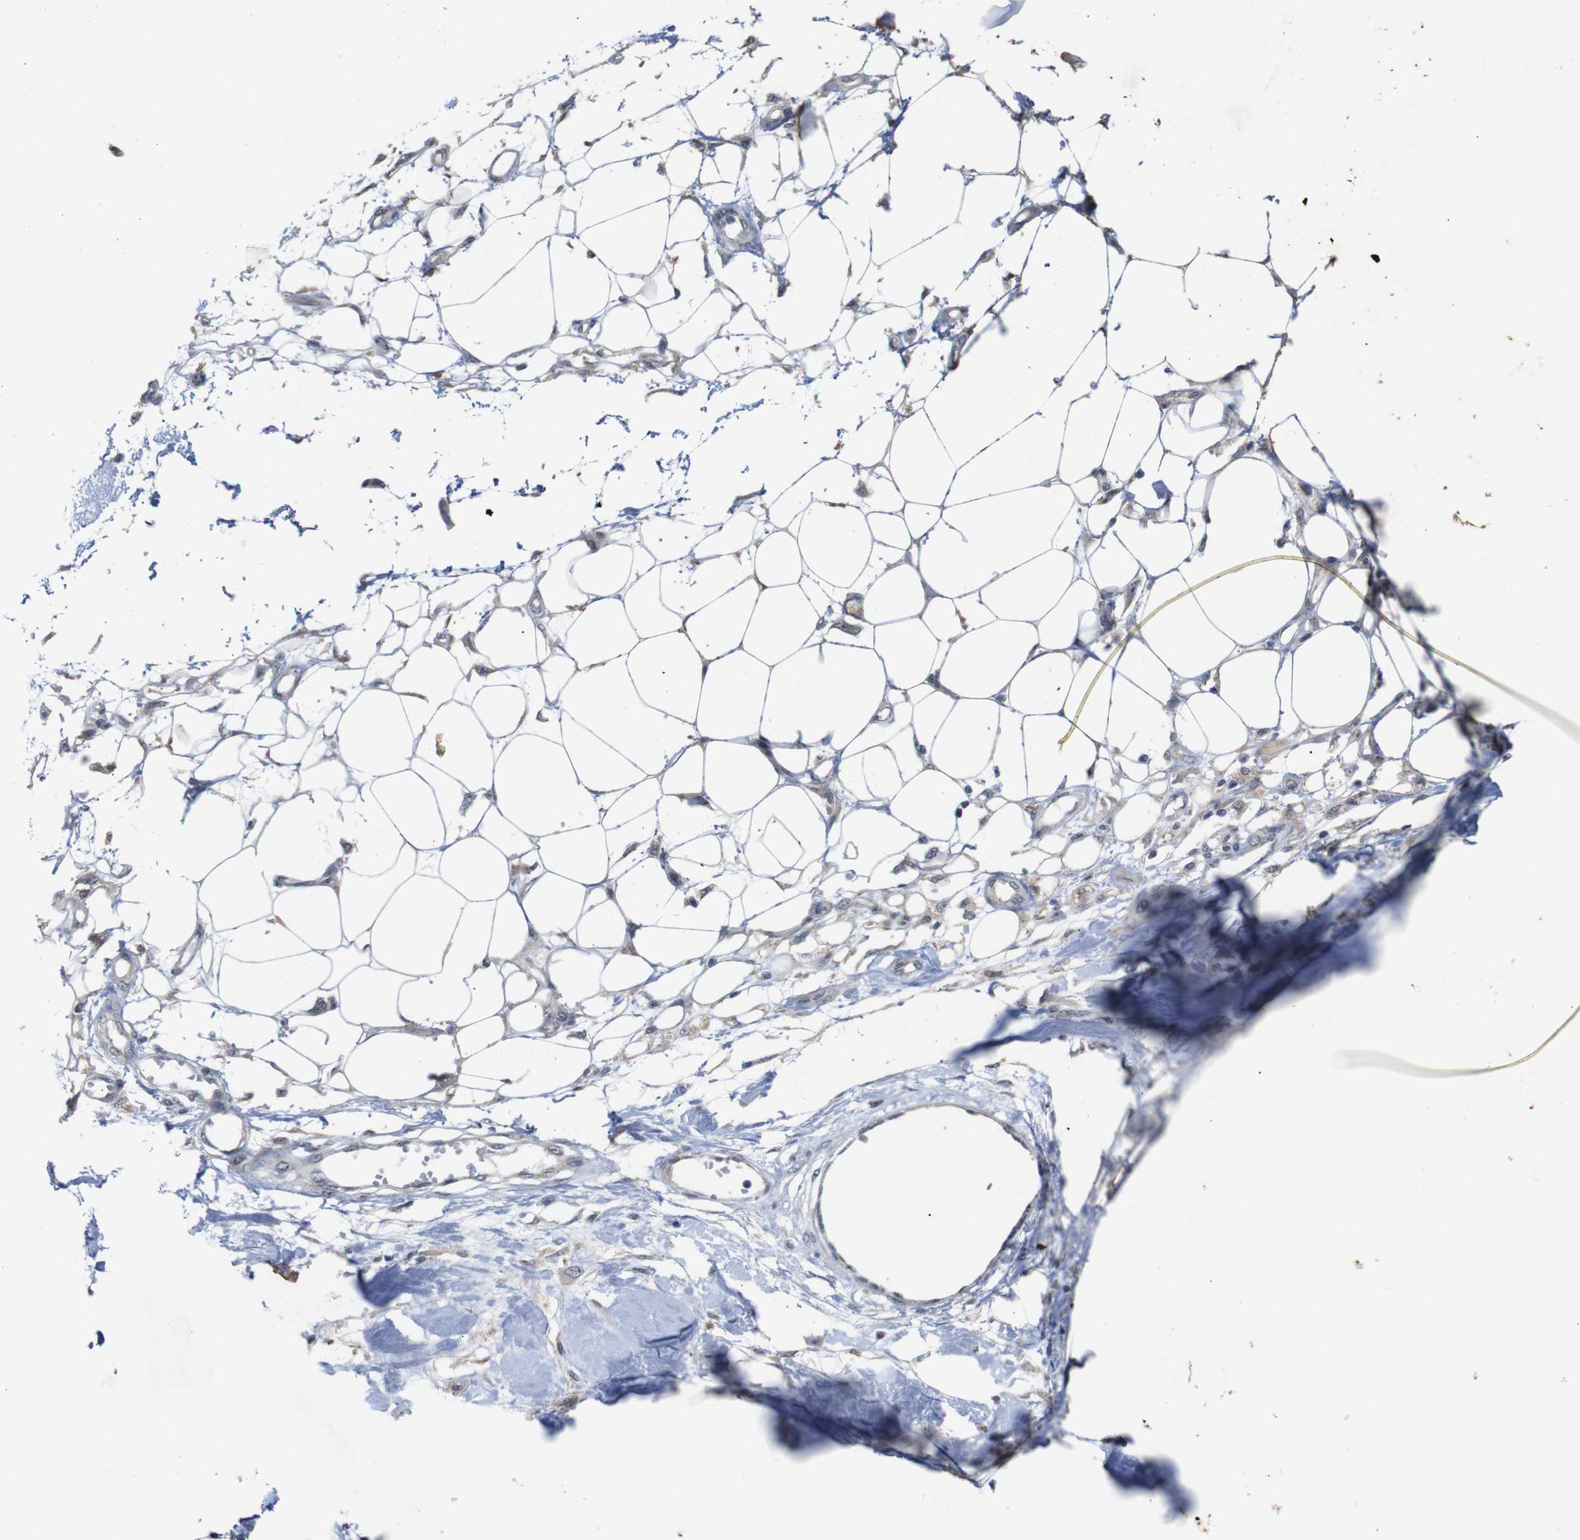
{"staining": {"intensity": "negative", "quantity": "none", "location": "none"}, "tissue": "adipose tissue", "cell_type": "Adipocytes", "image_type": "normal", "snomed": [{"axis": "morphology", "description": "Normal tissue, NOS"}, {"axis": "morphology", "description": "Squamous cell carcinoma, NOS"}, {"axis": "topography", "description": "Skin"}, {"axis": "topography", "description": "Peripheral nerve tissue"}], "caption": "Immunohistochemical staining of benign human adipose tissue reveals no significant expression in adipocytes. The staining is performed using DAB (3,3'-diaminobenzidine) brown chromogen with nuclei counter-stained in using hematoxylin.", "gene": "ATP7B", "patient": {"sex": "male", "age": 83}}